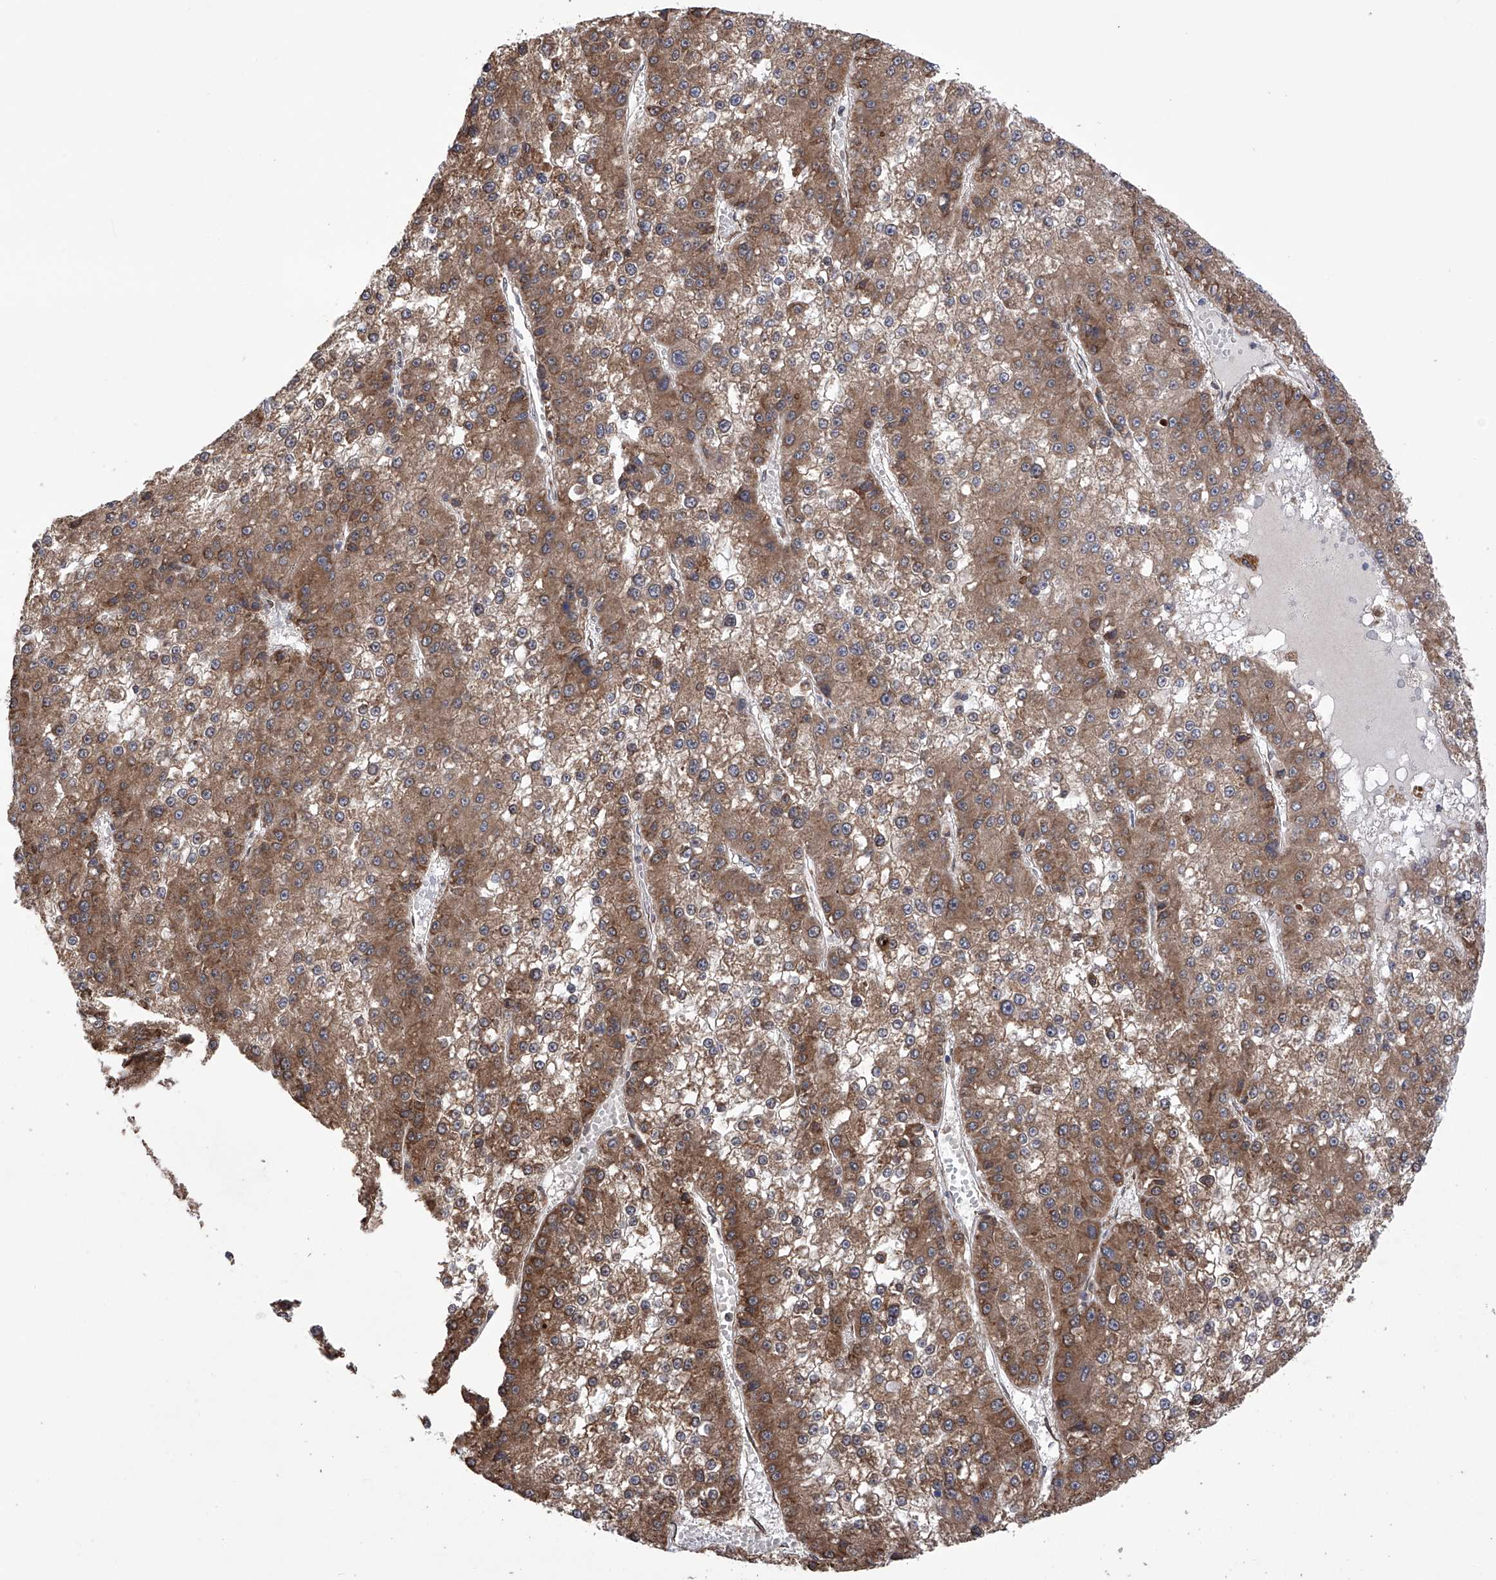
{"staining": {"intensity": "moderate", "quantity": ">75%", "location": "cytoplasmic/membranous"}, "tissue": "liver cancer", "cell_type": "Tumor cells", "image_type": "cancer", "snomed": [{"axis": "morphology", "description": "Carcinoma, Hepatocellular, NOS"}, {"axis": "topography", "description": "Liver"}], "caption": "Protein expression analysis of hepatocellular carcinoma (liver) reveals moderate cytoplasmic/membranous expression in approximately >75% of tumor cells. (brown staining indicates protein expression, while blue staining denotes nuclei).", "gene": "DNAH8", "patient": {"sex": "female", "age": 73}}